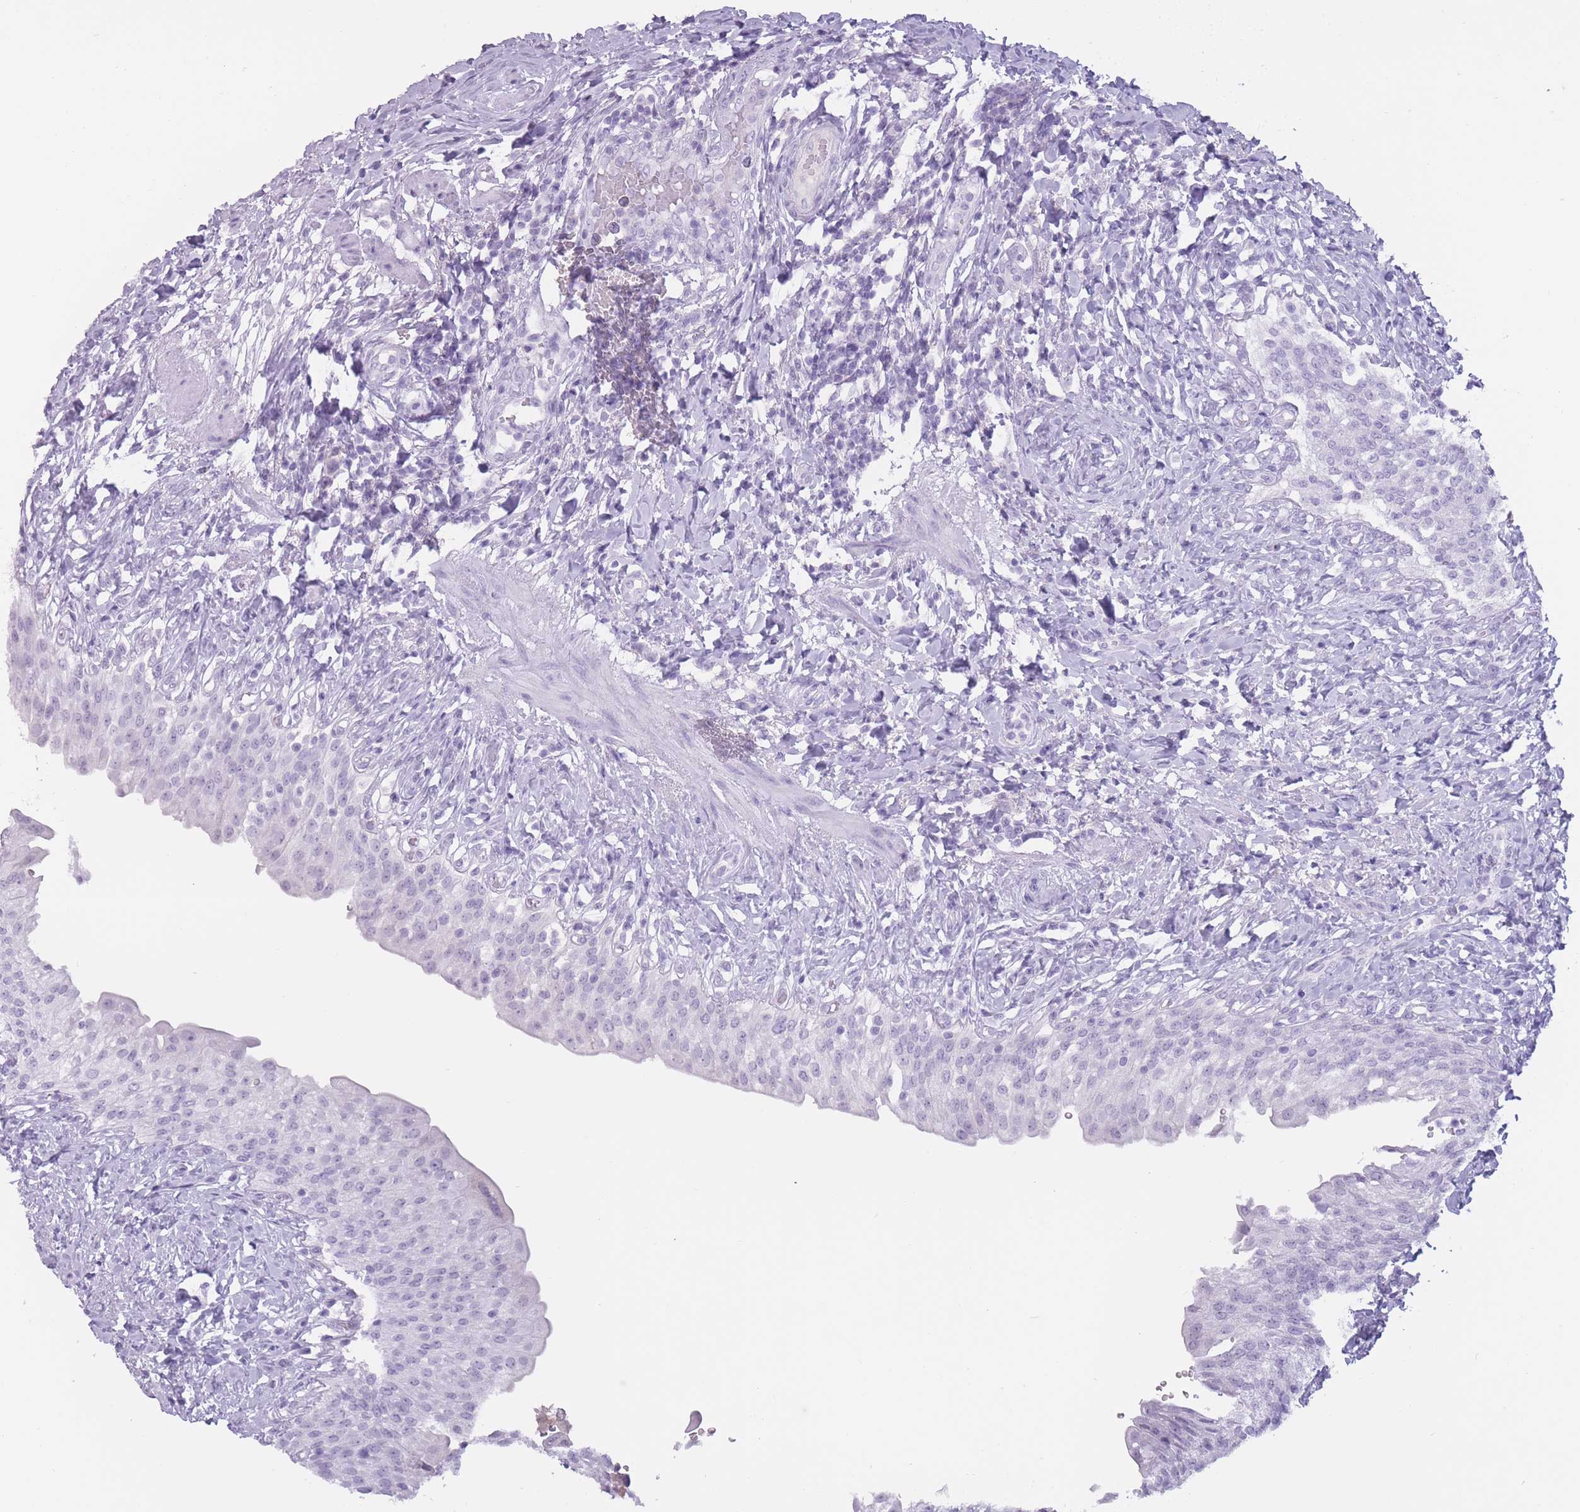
{"staining": {"intensity": "negative", "quantity": "none", "location": "none"}, "tissue": "urinary bladder", "cell_type": "Urothelial cells", "image_type": "normal", "snomed": [{"axis": "morphology", "description": "Normal tissue, NOS"}, {"axis": "morphology", "description": "Inflammation, NOS"}, {"axis": "topography", "description": "Urinary bladder"}], "caption": "Immunohistochemistry histopathology image of normal urinary bladder: urinary bladder stained with DAB shows no significant protein positivity in urothelial cells. (DAB immunohistochemistry (IHC) visualized using brightfield microscopy, high magnification).", "gene": "PNMA3", "patient": {"sex": "male", "age": 64}}